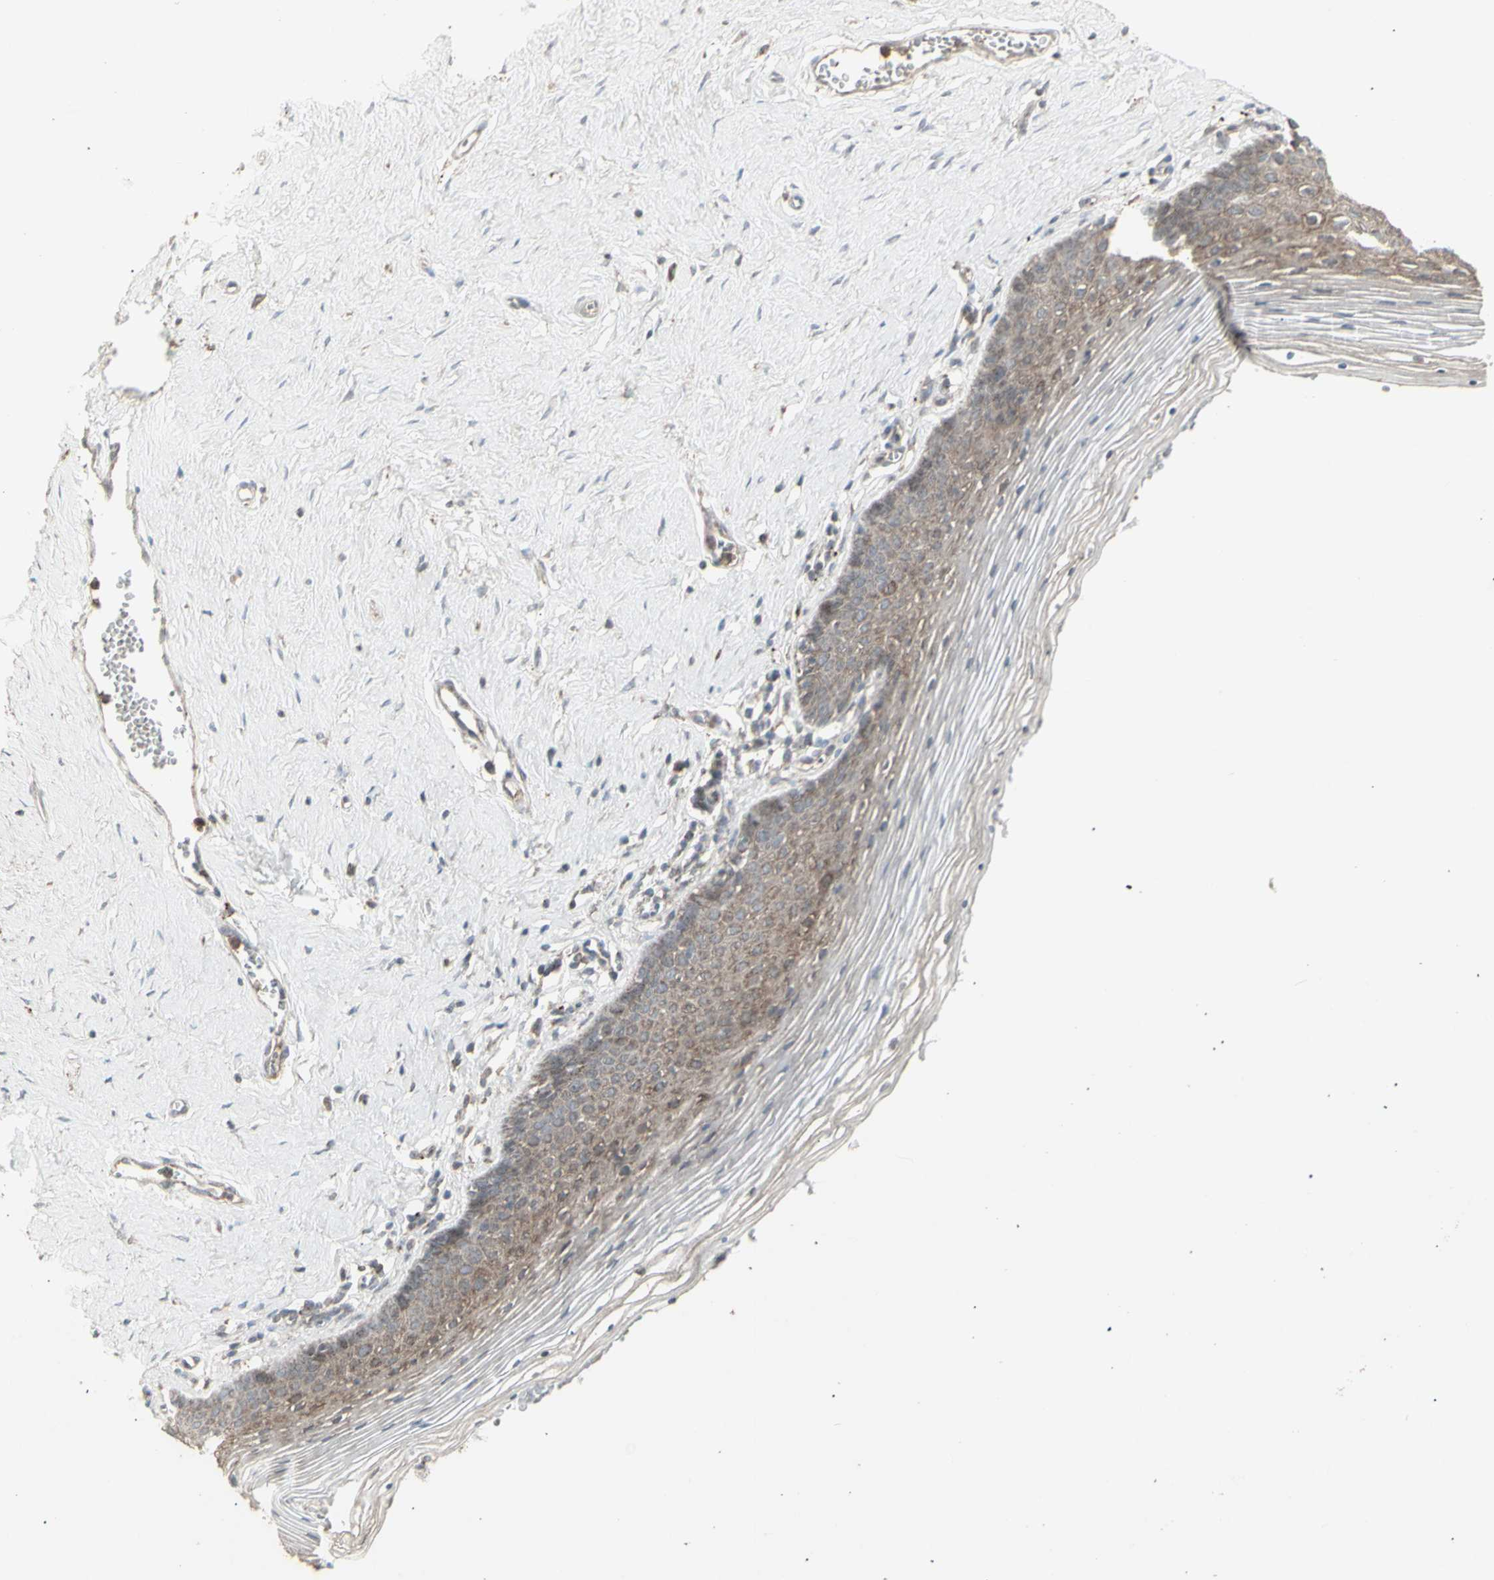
{"staining": {"intensity": "weak", "quantity": ">75%", "location": "cytoplasmic/membranous"}, "tissue": "vagina", "cell_type": "Squamous epithelial cells", "image_type": "normal", "snomed": [{"axis": "morphology", "description": "Normal tissue, NOS"}, {"axis": "topography", "description": "Vagina"}], "caption": "About >75% of squamous epithelial cells in unremarkable human vagina display weak cytoplasmic/membranous protein expression as visualized by brown immunohistochemical staining.", "gene": "RNASEL", "patient": {"sex": "female", "age": 32}}